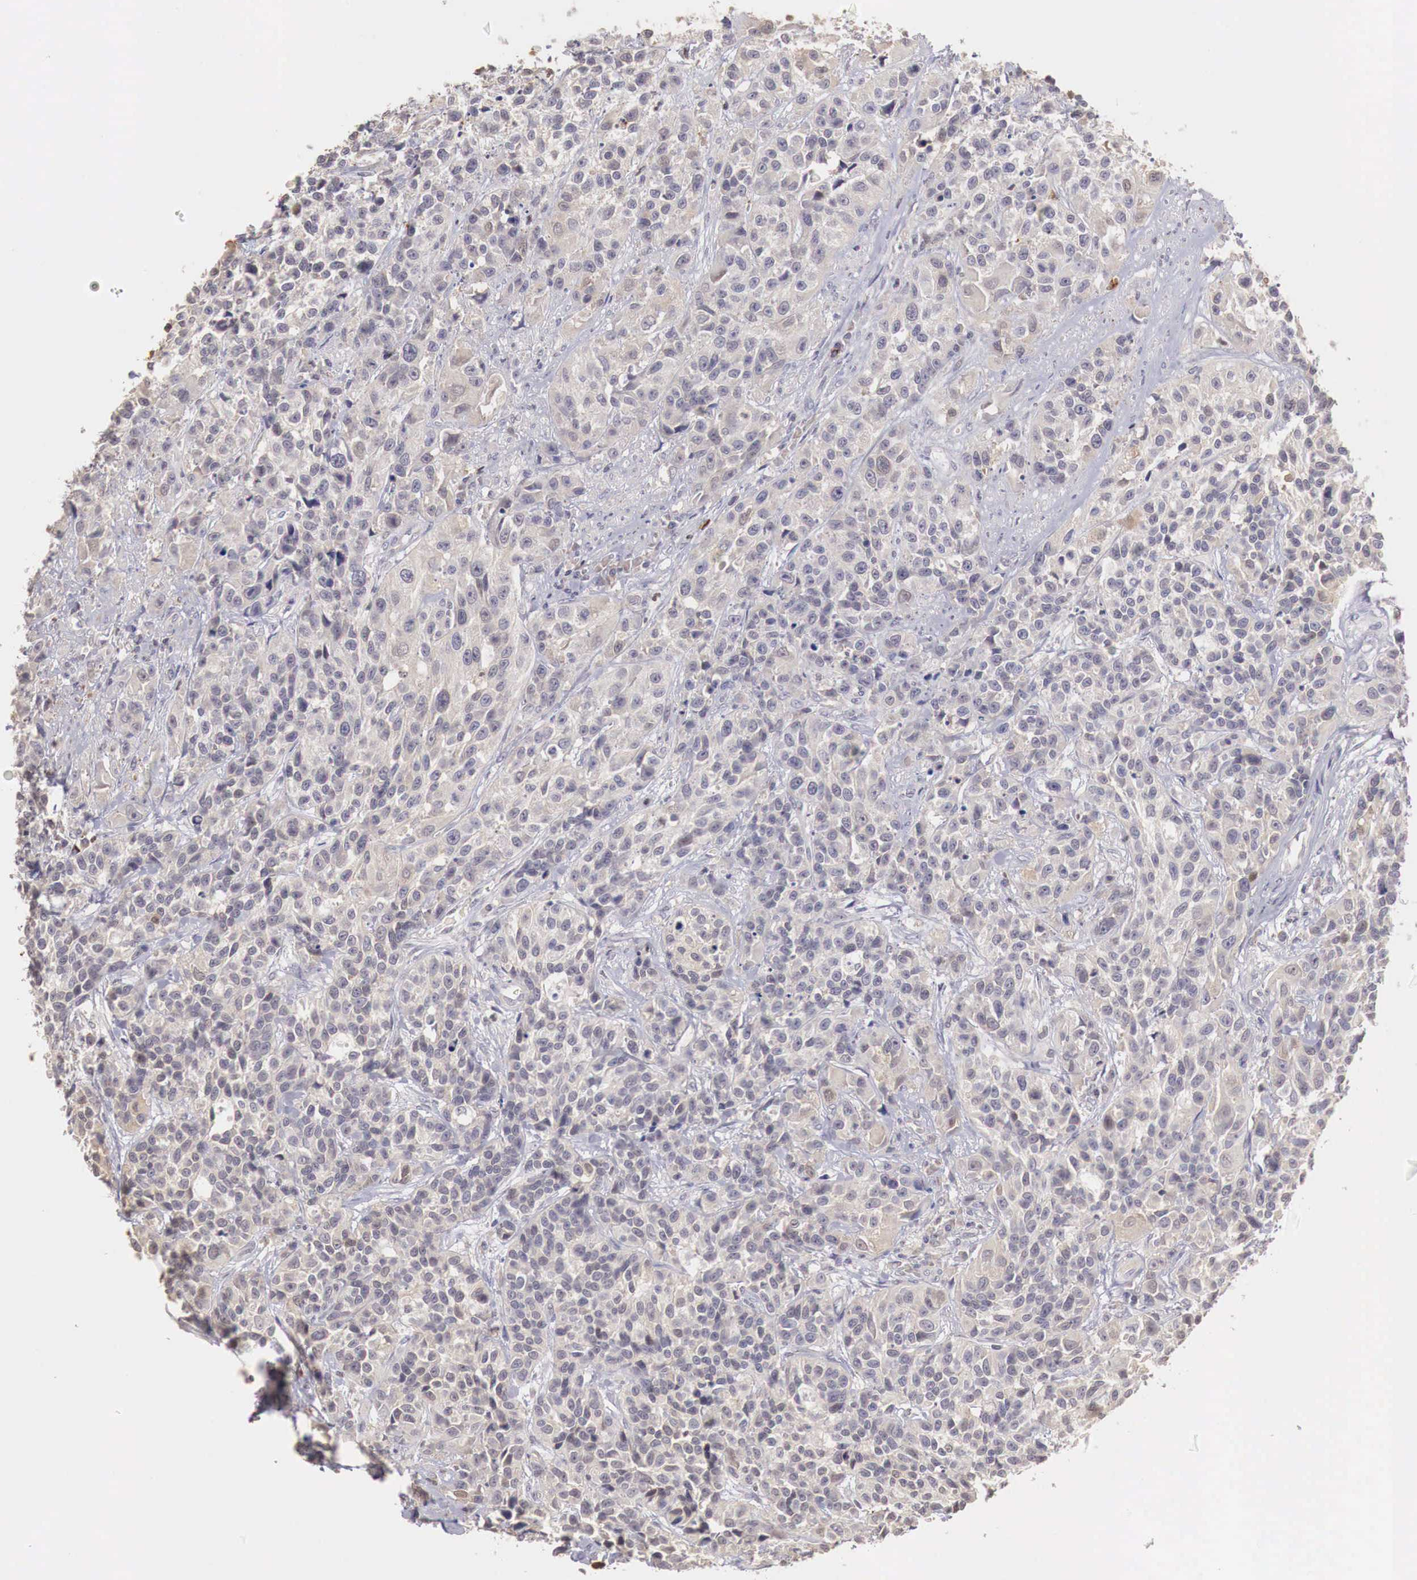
{"staining": {"intensity": "weak", "quantity": ">75%", "location": "cytoplasmic/membranous"}, "tissue": "urothelial cancer", "cell_type": "Tumor cells", "image_type": "cancer", "snomed": [{"axis": "morphology", "description": "Urothelial carcinoma, High grade"}, {"axis": "topography", "description": "Urinary bladder"}], "caption": "High-grade urothelial carcinoma stained with DAB (3,3'-diaminobenzidine) immunohistochemistry displays low levels of weak cytoplasmic/membranous positivity in about >75% of tumor cells. The staining was performed using DAB, with brown indicating positive protein expression. Nuclei are stained blue with hematoxylin.", "gene": "TBC1D9", "patient": {"sex": "female", "age": 81}}